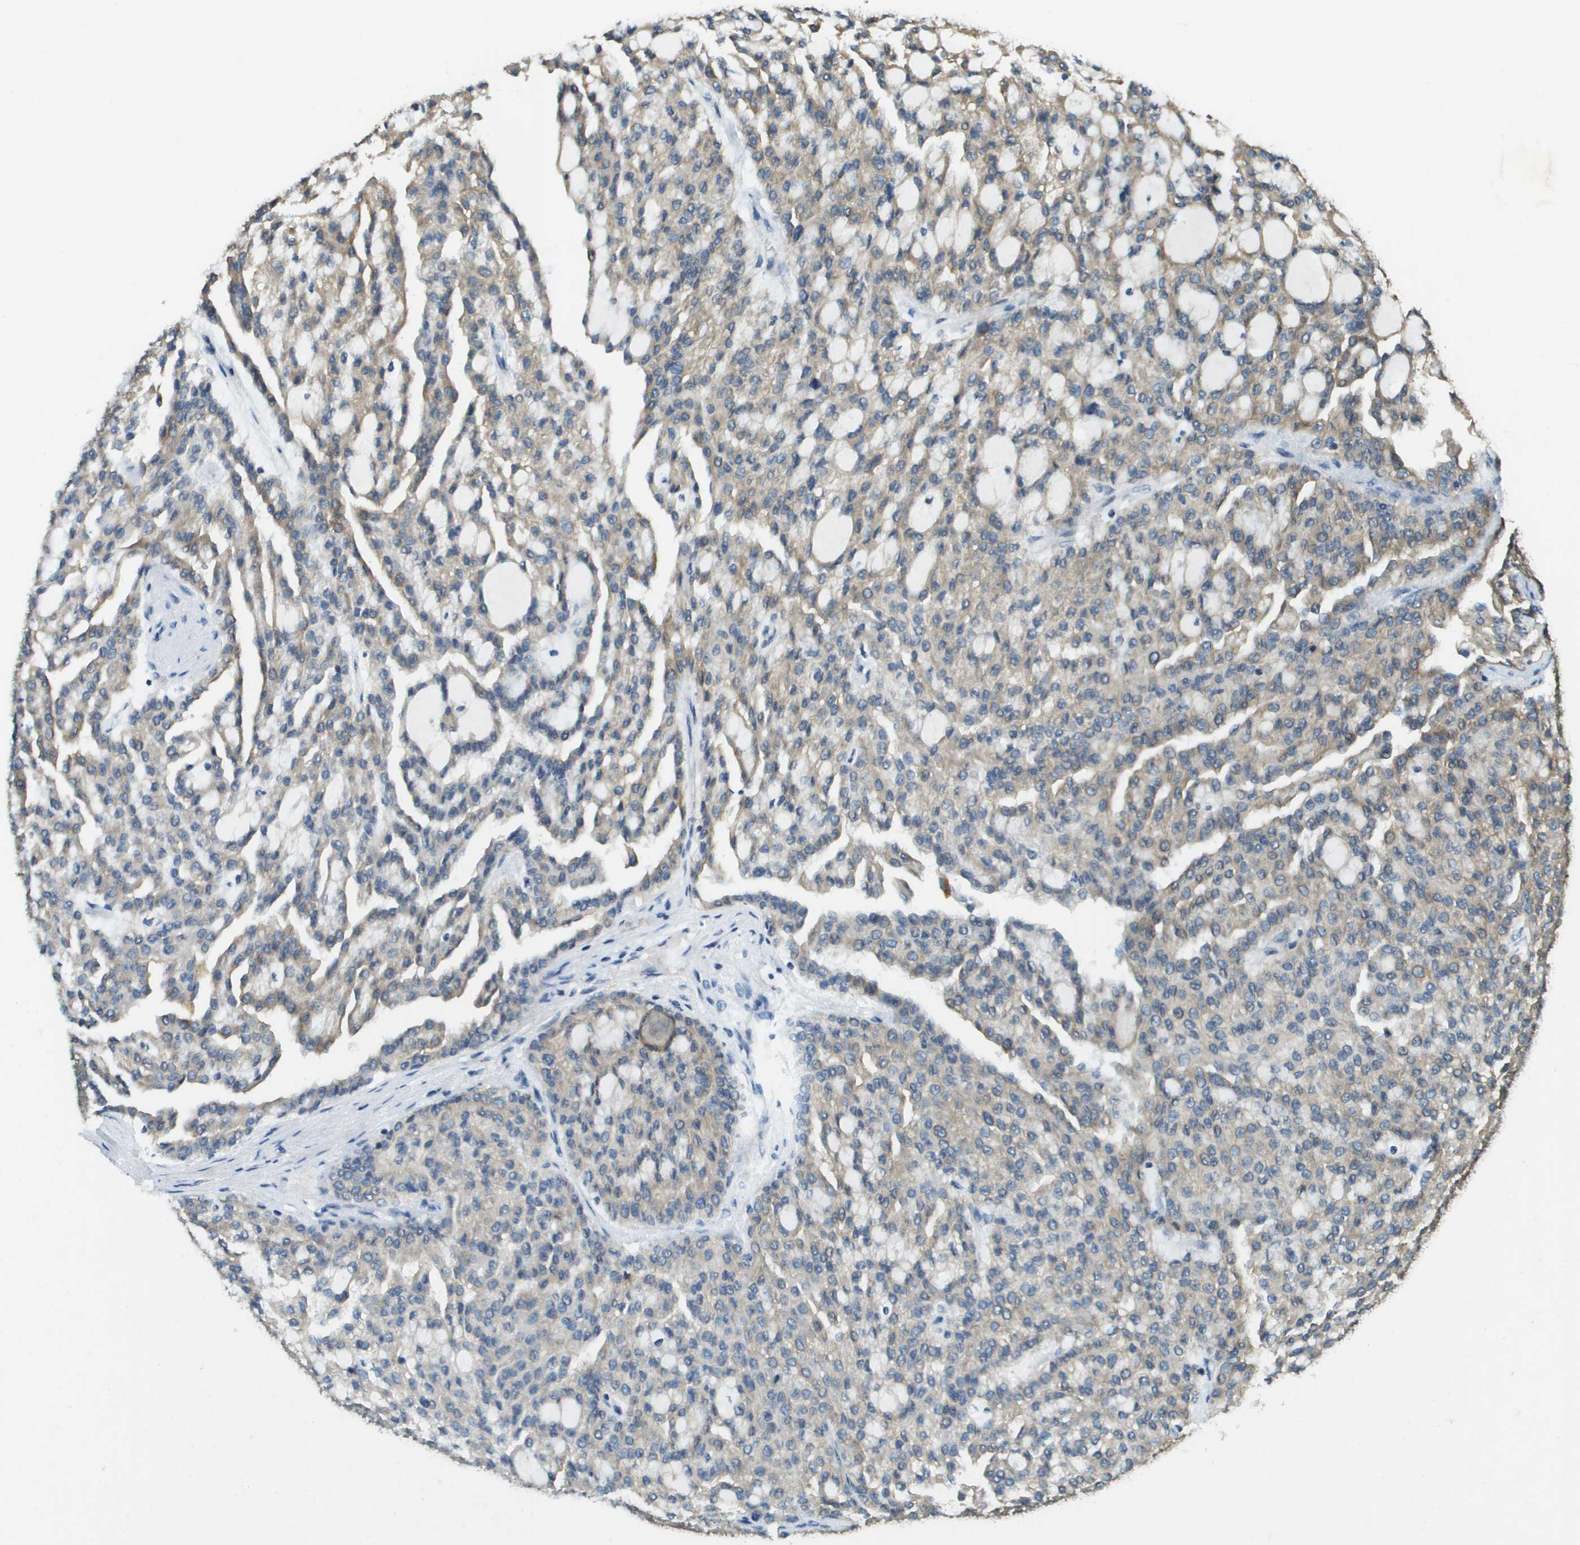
{"staining": {"intensity": "weak", "quantity": "25%-75%", "location": "cytoplasmic/membranous"}, "tissue": "renal cancer", "cell_type": "Tumor cells", "image_type": "cancer", "snomed": [{"axis": "morphology", "description": "Adenocarcinoma, NOS"}, {"axis": "topography", "description": "Kidney"}], "caption": "Protein expression analysis of human renal adenocarcinoma reveals weak cytoplasmic/membranous staining in about 25%-75% of tumor cells.", "gene": "CDKN2C", "patient": {"sex": "male", "age": 63}}